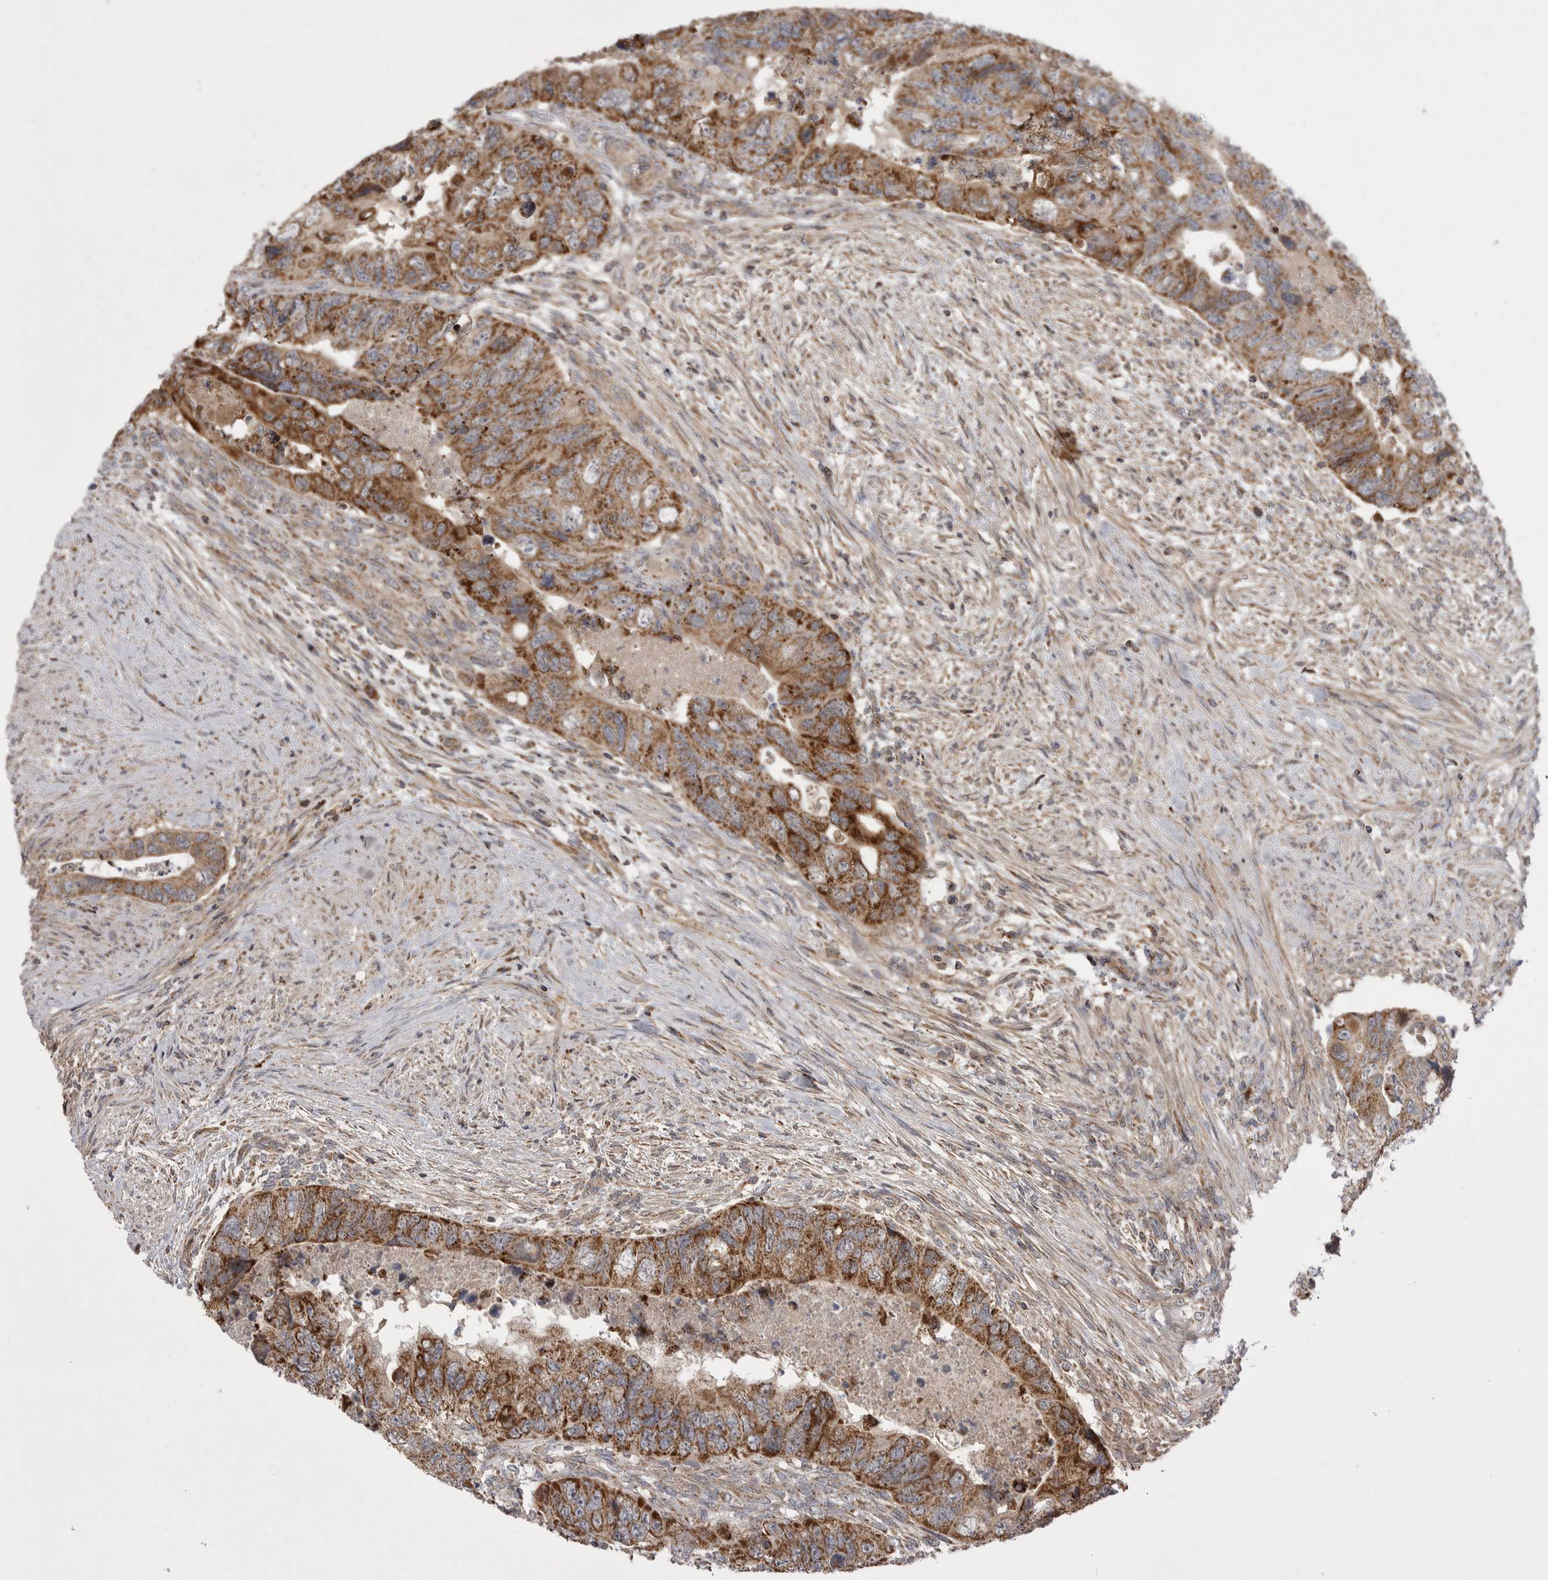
{"staining": {"intensity": "moderate", "quantity": ">75%", "location": "cytoplasmic/membranous"}, "tissue": "colorectal cancer", "cell_type": "Tumor cells", "image_type": "cancer", "snomed": [{"axis": "morphology", "description": "Adenocarcinoma, NOS"}, {"axis": "topography", "description": "Rectum"}], "caption": "DAB (3,3'-diaminobenzidine) immunohistochemical staining of human colorectal adenocarcinoma exhibits moderate cytoplasmic/membranous protein expression in approximately >75% of tumor cells.", "gene": "KYAT3", "patient": {"sex": "male", "age": 63}}